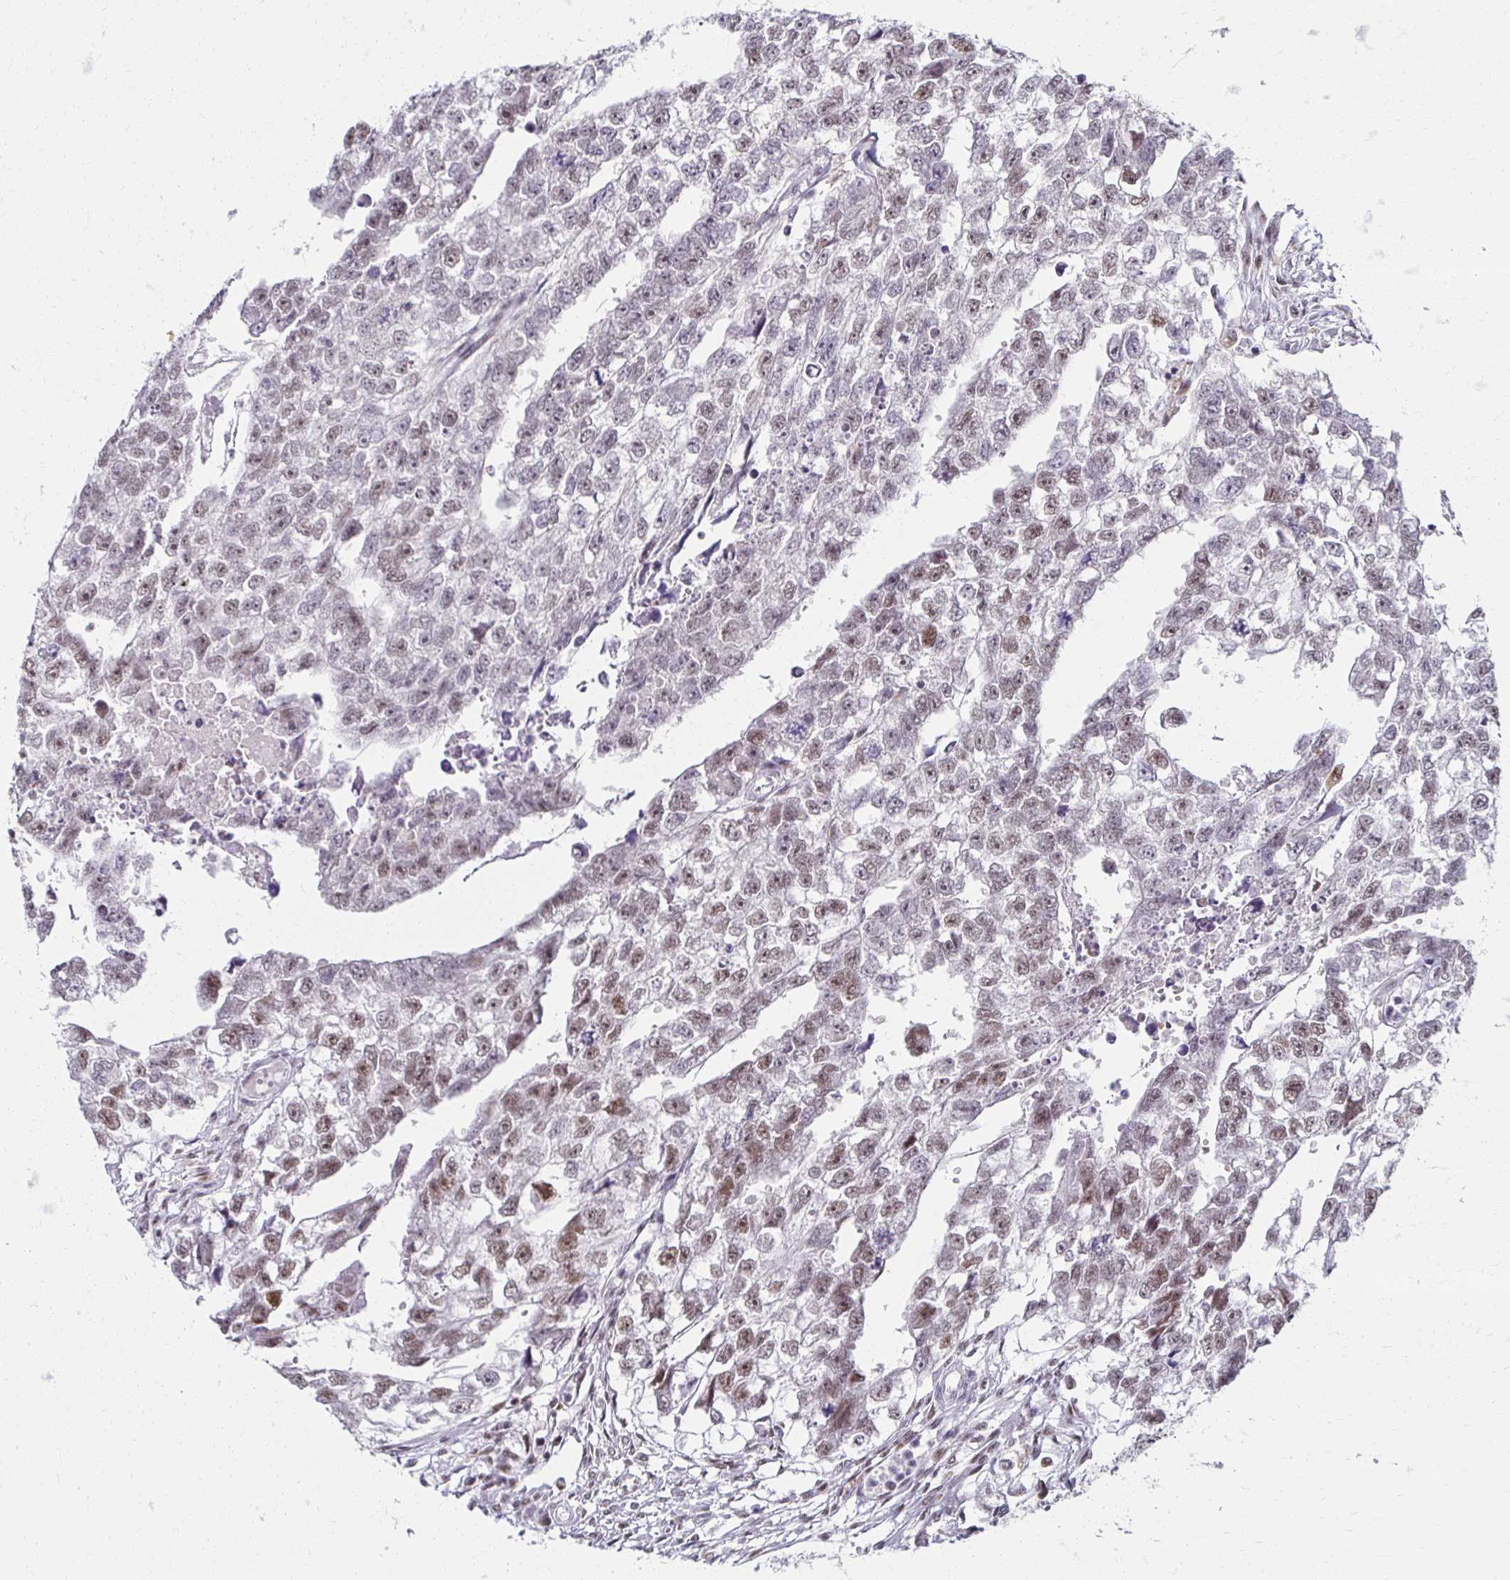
{"staining": {"intensity": "weak", "quantity": "<25%", "location": "nuclear"}, "tissue": "testis cancer", "cell_type": "Tumor cells", "image_type": "cancer", "snomed": [{"axis": "morphology", "description": "Carcinoma, Embryonal, NOS"}, {"axis": "morphology", "description": "Teratoma, malignant, NOS"}, {"axis": "topography", "description": "Testis"}], "caption": "This is an immunohistochemistry image of testis cancer (embryonal carcinoma). There is no staining in tumor cells.", "gene": "IRF7", "patient": {"sex": "male", "age": 44}}